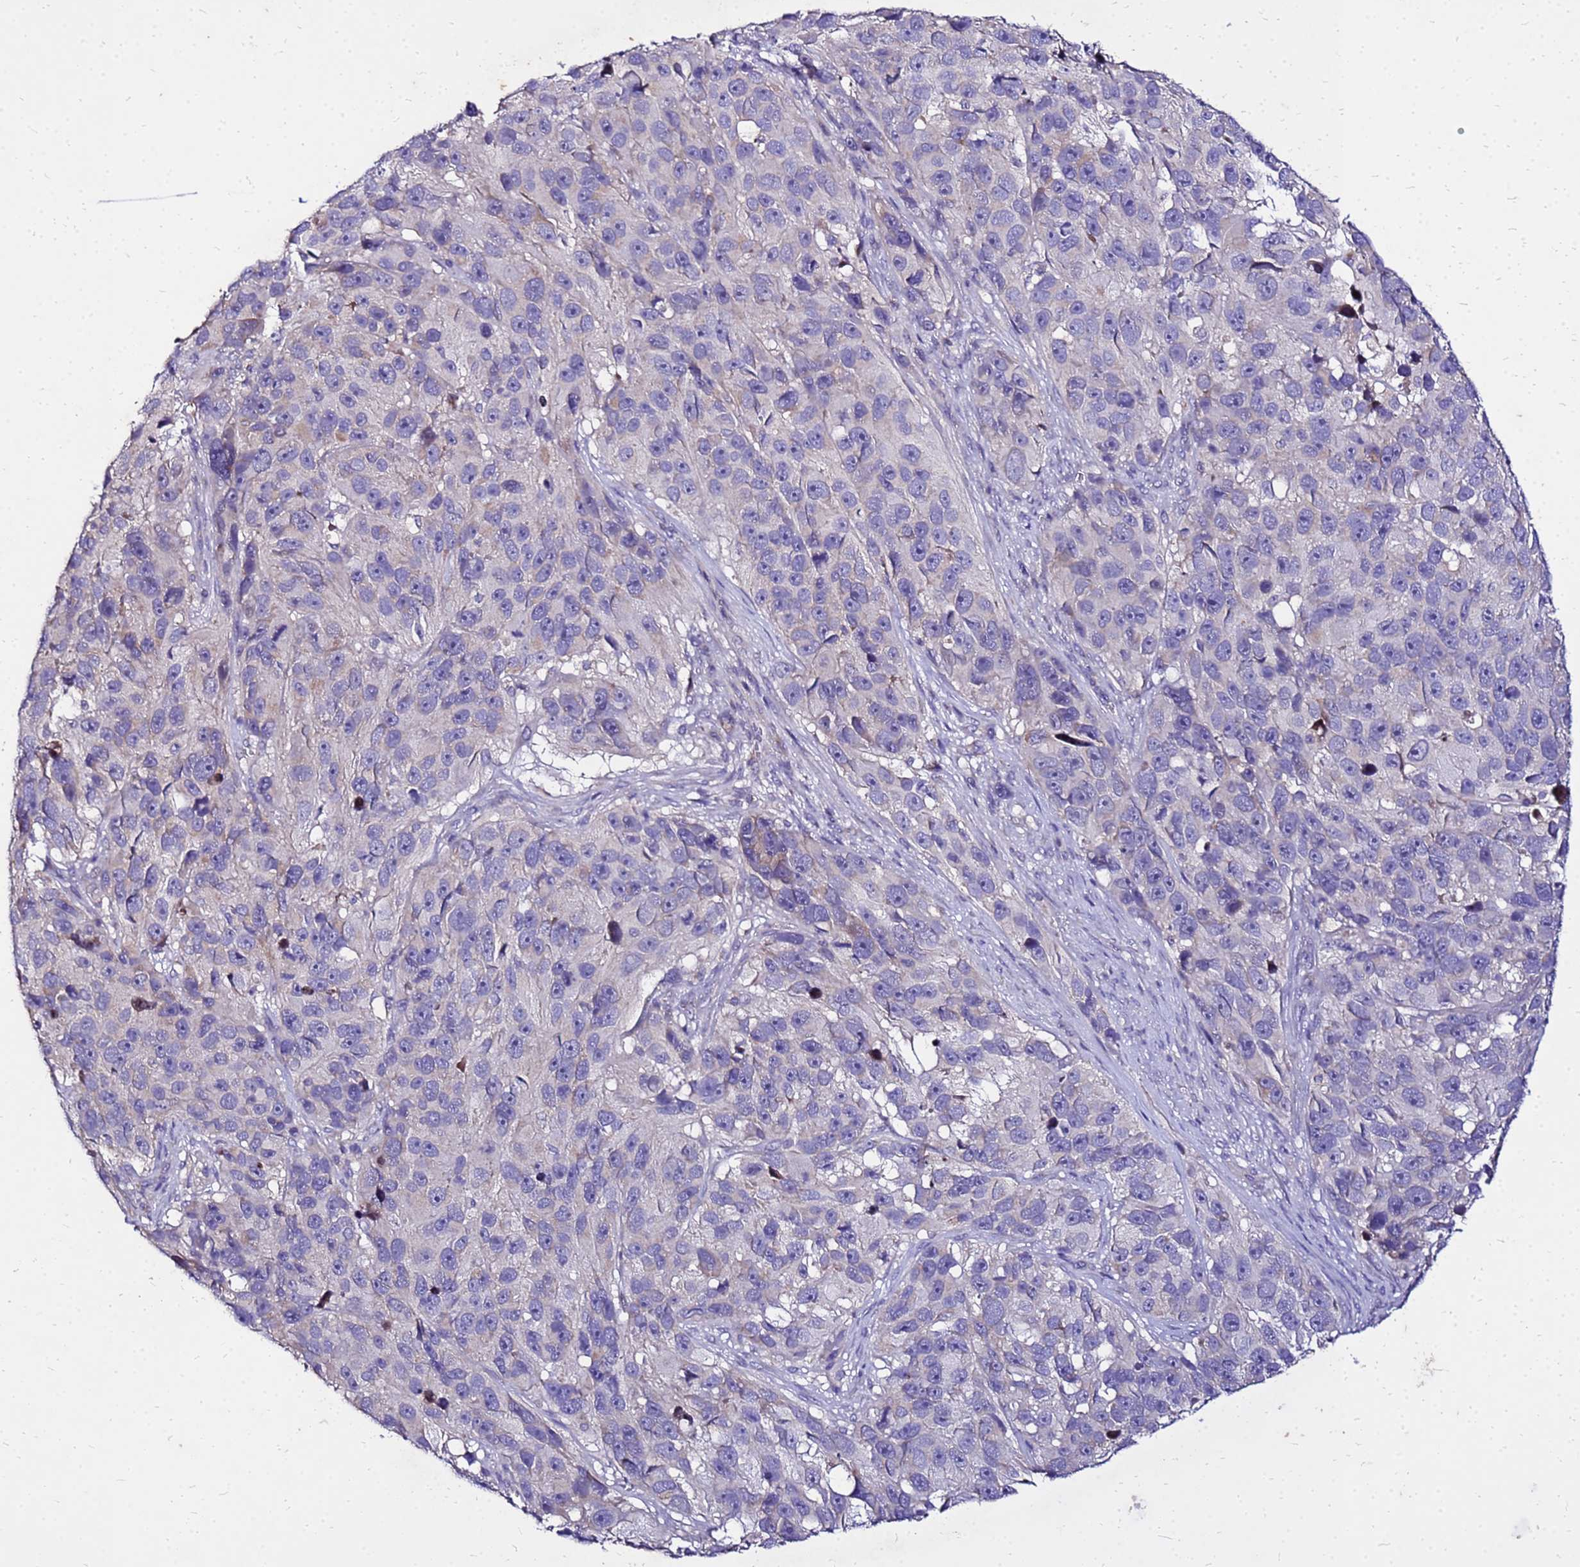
{"staining": {"intensity": "negative", "quantity": "none", "location": "none"}, "tissue": "melanoma", "cell_type": "Tumor cells", "image_type": "cancer", "snomed": [{"axis": "morphology", "description": "Malignant melanoma, NOS"}, {"axis": "topography", "description": "Skin"}], "caption": "Immunohistochemistry photomicrograph of neoplastic tissue: human malignant melanoma stained with DAB reveals no significant protein expression in tumor cells.", "gene": "COX14", "patient": {"sex": "male", "age": 84}}